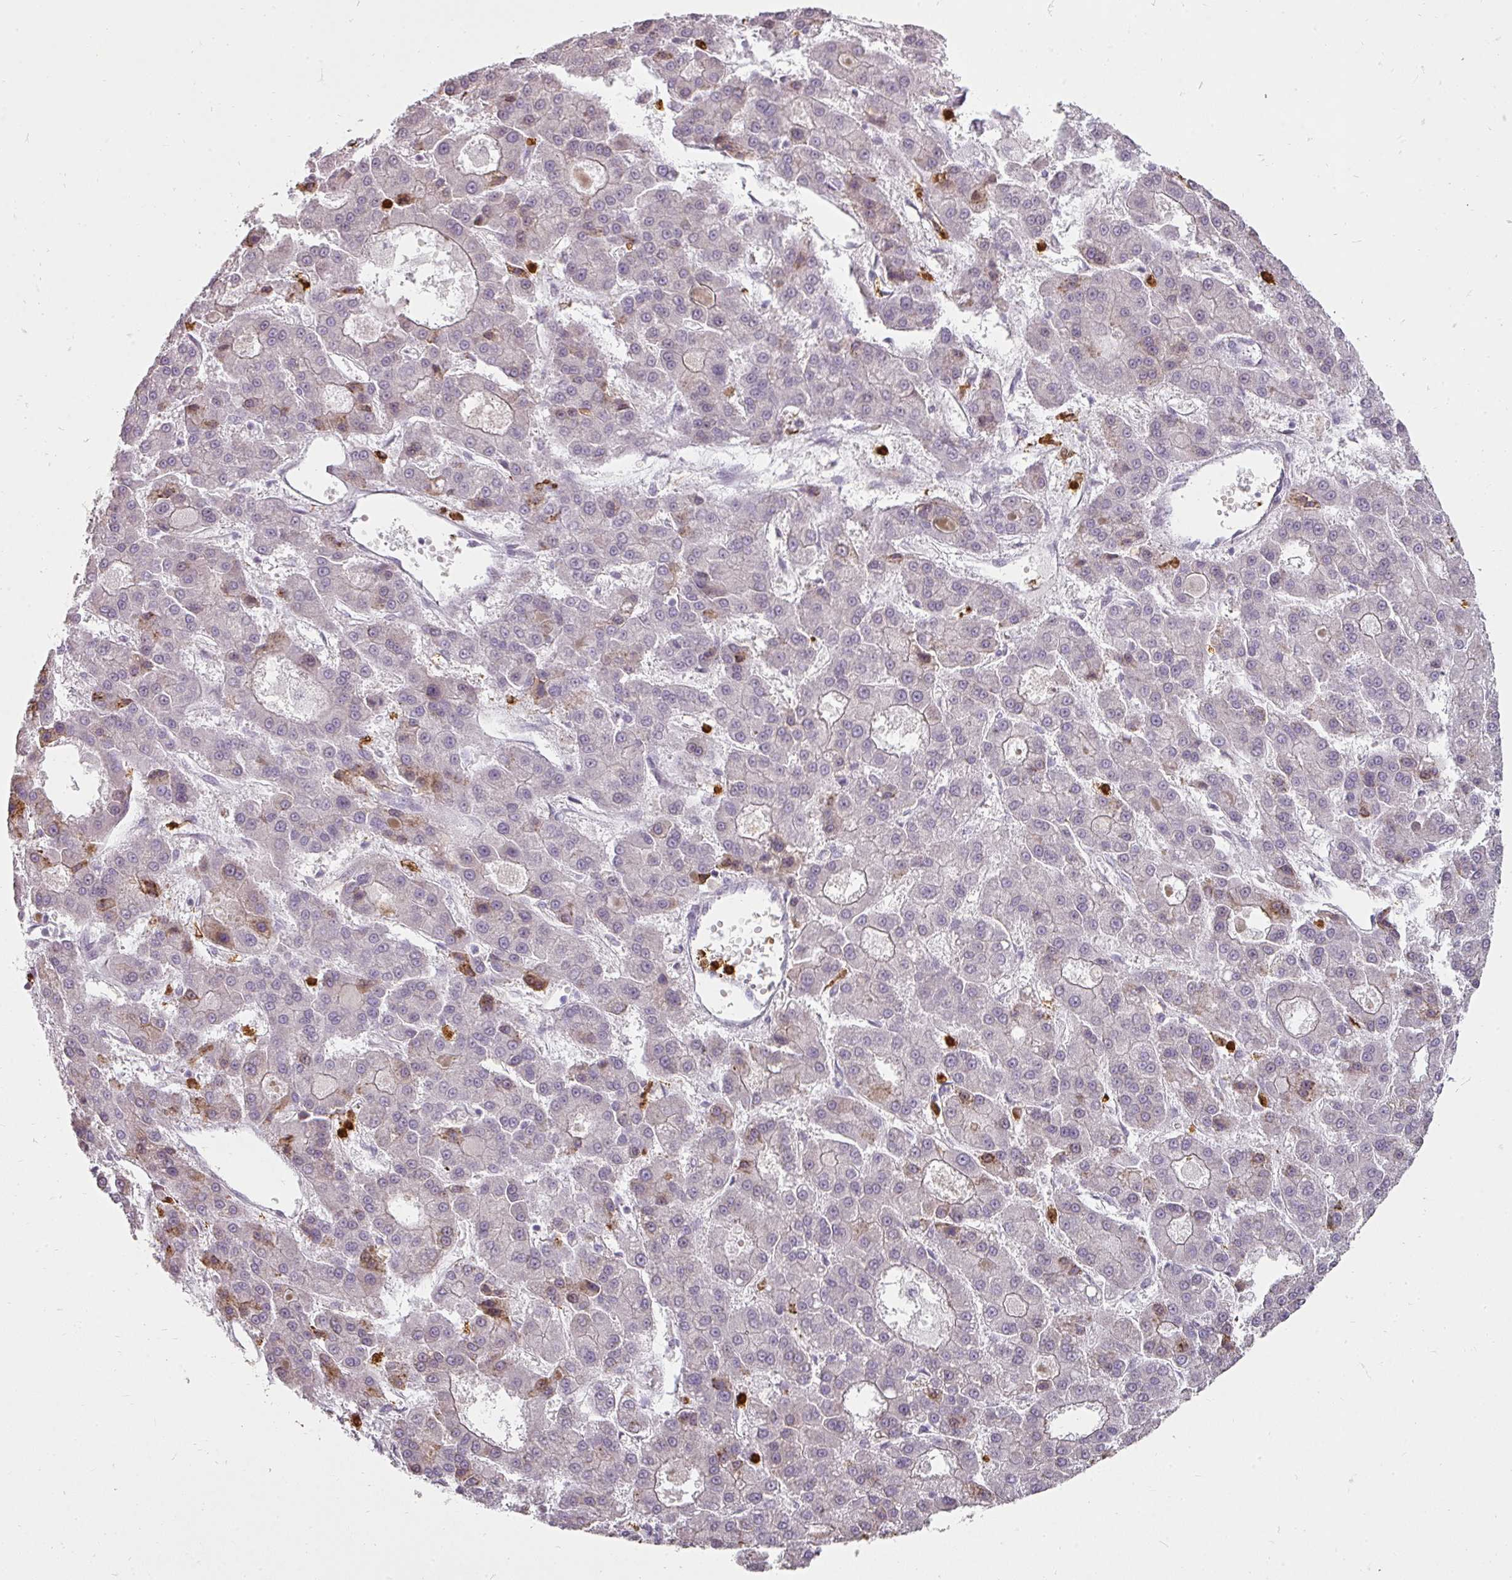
{"staining": {"intensity": "moderate", "quantity": "<25%", "location": "cytoplasmic/membranous"}, "tissue": "liver cancer", "cell_type": "Tumor cells", "image_type": "cancer", "snomed": [{"axis": "morphology", "description": "Carcinoma, Hepatocellular, NOS"}, {"axis": "topography", "description": "Liver"}], "caption": "High-magnification brightfield microscopy of hepatocellular carcinoma (liver) stained with DAB (3,3'-diaminobenzidine) (brown) and counterstained with hematoxylin (blue). tumor cells exhibit moderate cytoplasmic/membranous staining is appreciated in about<25% of cells. The protein is stained brown, and the nuclei are stained in blue (DAB IHC with brightfield microscopy, high magnification).", "gene": "BIK", "patient": {"sex": "male", "age": 70}}